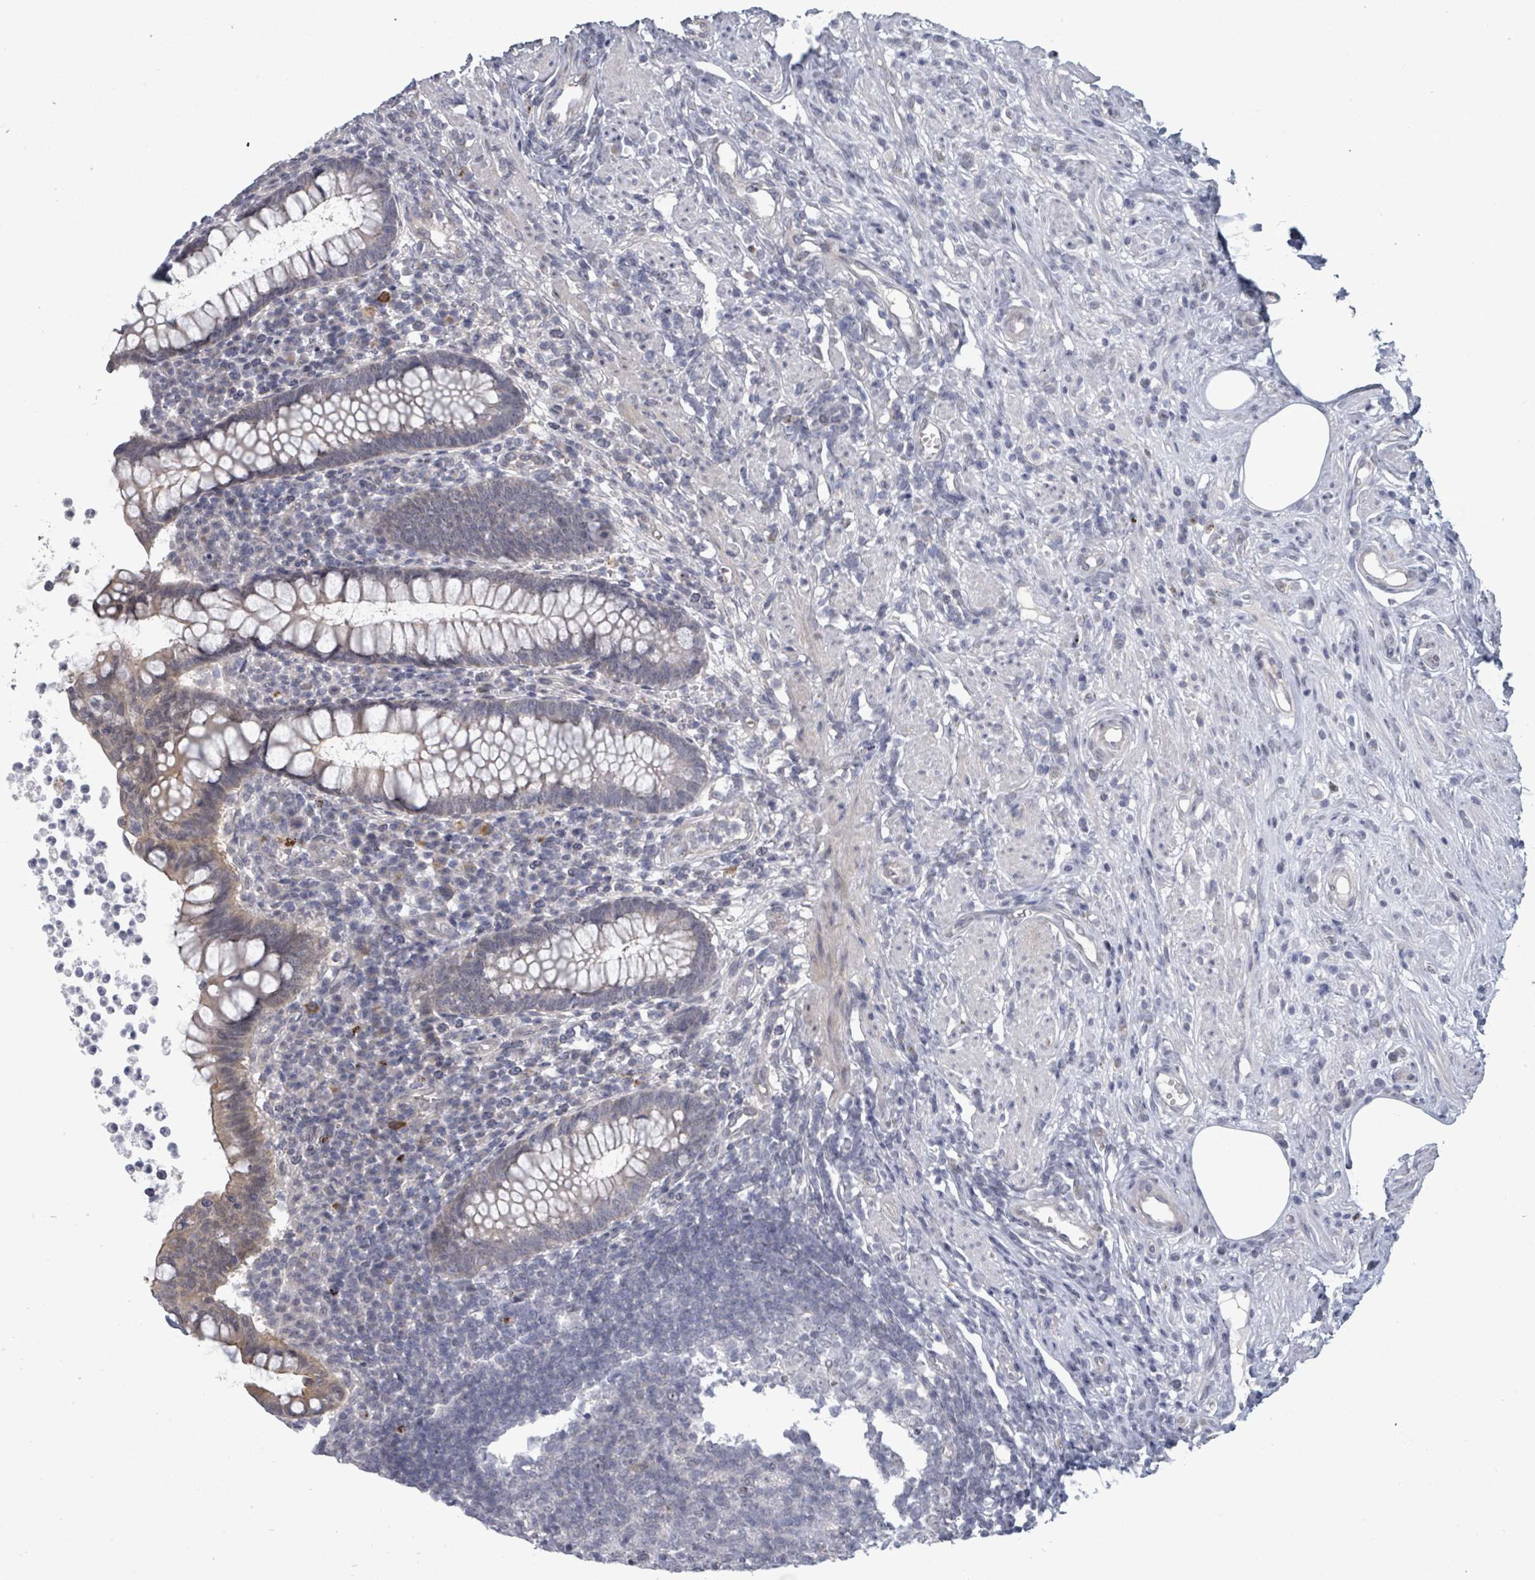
{"staining": {"intensity": "weak", "quantity": "25%-75%", "location": "cytoplasmic/membranous"}, "tissue": "appendix", "cell_type": "Glandular cells", "image_type": "normal", "snomed": [{"axis": "morphology", "description": "Normal tissue, NOS"}, {"axis": "topography", "description": "Appendix"}], "caption": "Immunohistochemistry (IHC) (DAB) staining of normal appendix demonstrates weak cytoplasmic/membranous protein staining in approximately 25%-75% of glandular cells. (IHC, brightfield microscopy, high magnification).", "gene": "ASB12", "patient": {"sex": "female", "age": 56}}